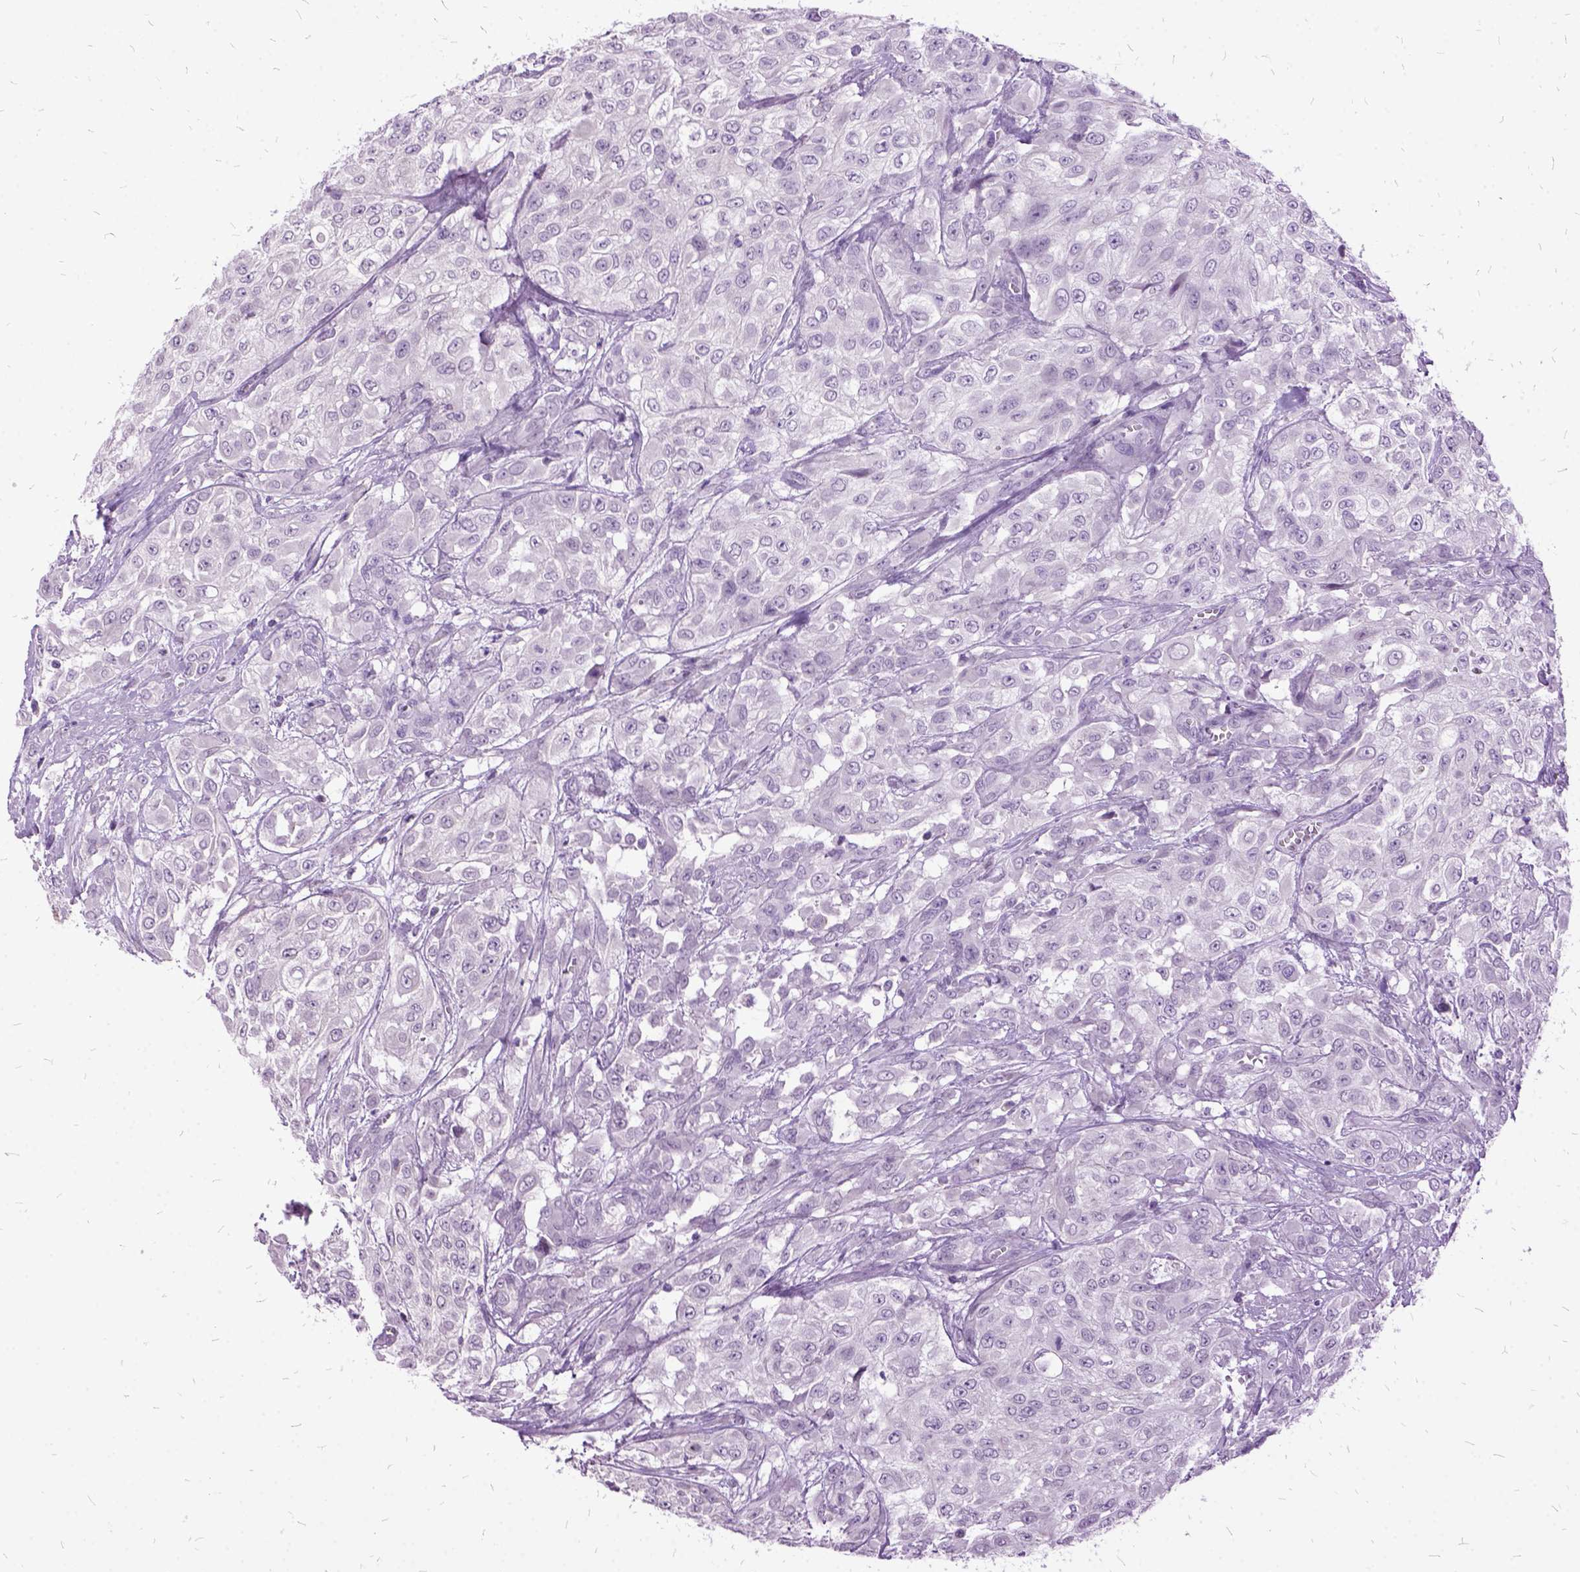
{"staining": {"intensity": "negative", "quantity": "none", "location": "none"}, "tissue": "urothelial cancer", "cell_type": "Tumor cells", "image_type": "cancer", "snomed": [{"axis": "morphology", "description": "Urothelial carcinoma, High grade"}, {"axis": "topography", "description": "Urinary bladder"}], "caption": "Immunohistochemistry (IHC) of urothelial cancer demonstrates no positivity in tumor cells. The staining was performed using DAB to visualize the protein expression in brown, while the nuclei were stained in blue with hematoxylin (Magnification: 20x).", "gene": "MME", "patient": {"sex": "male", "age": 57}}